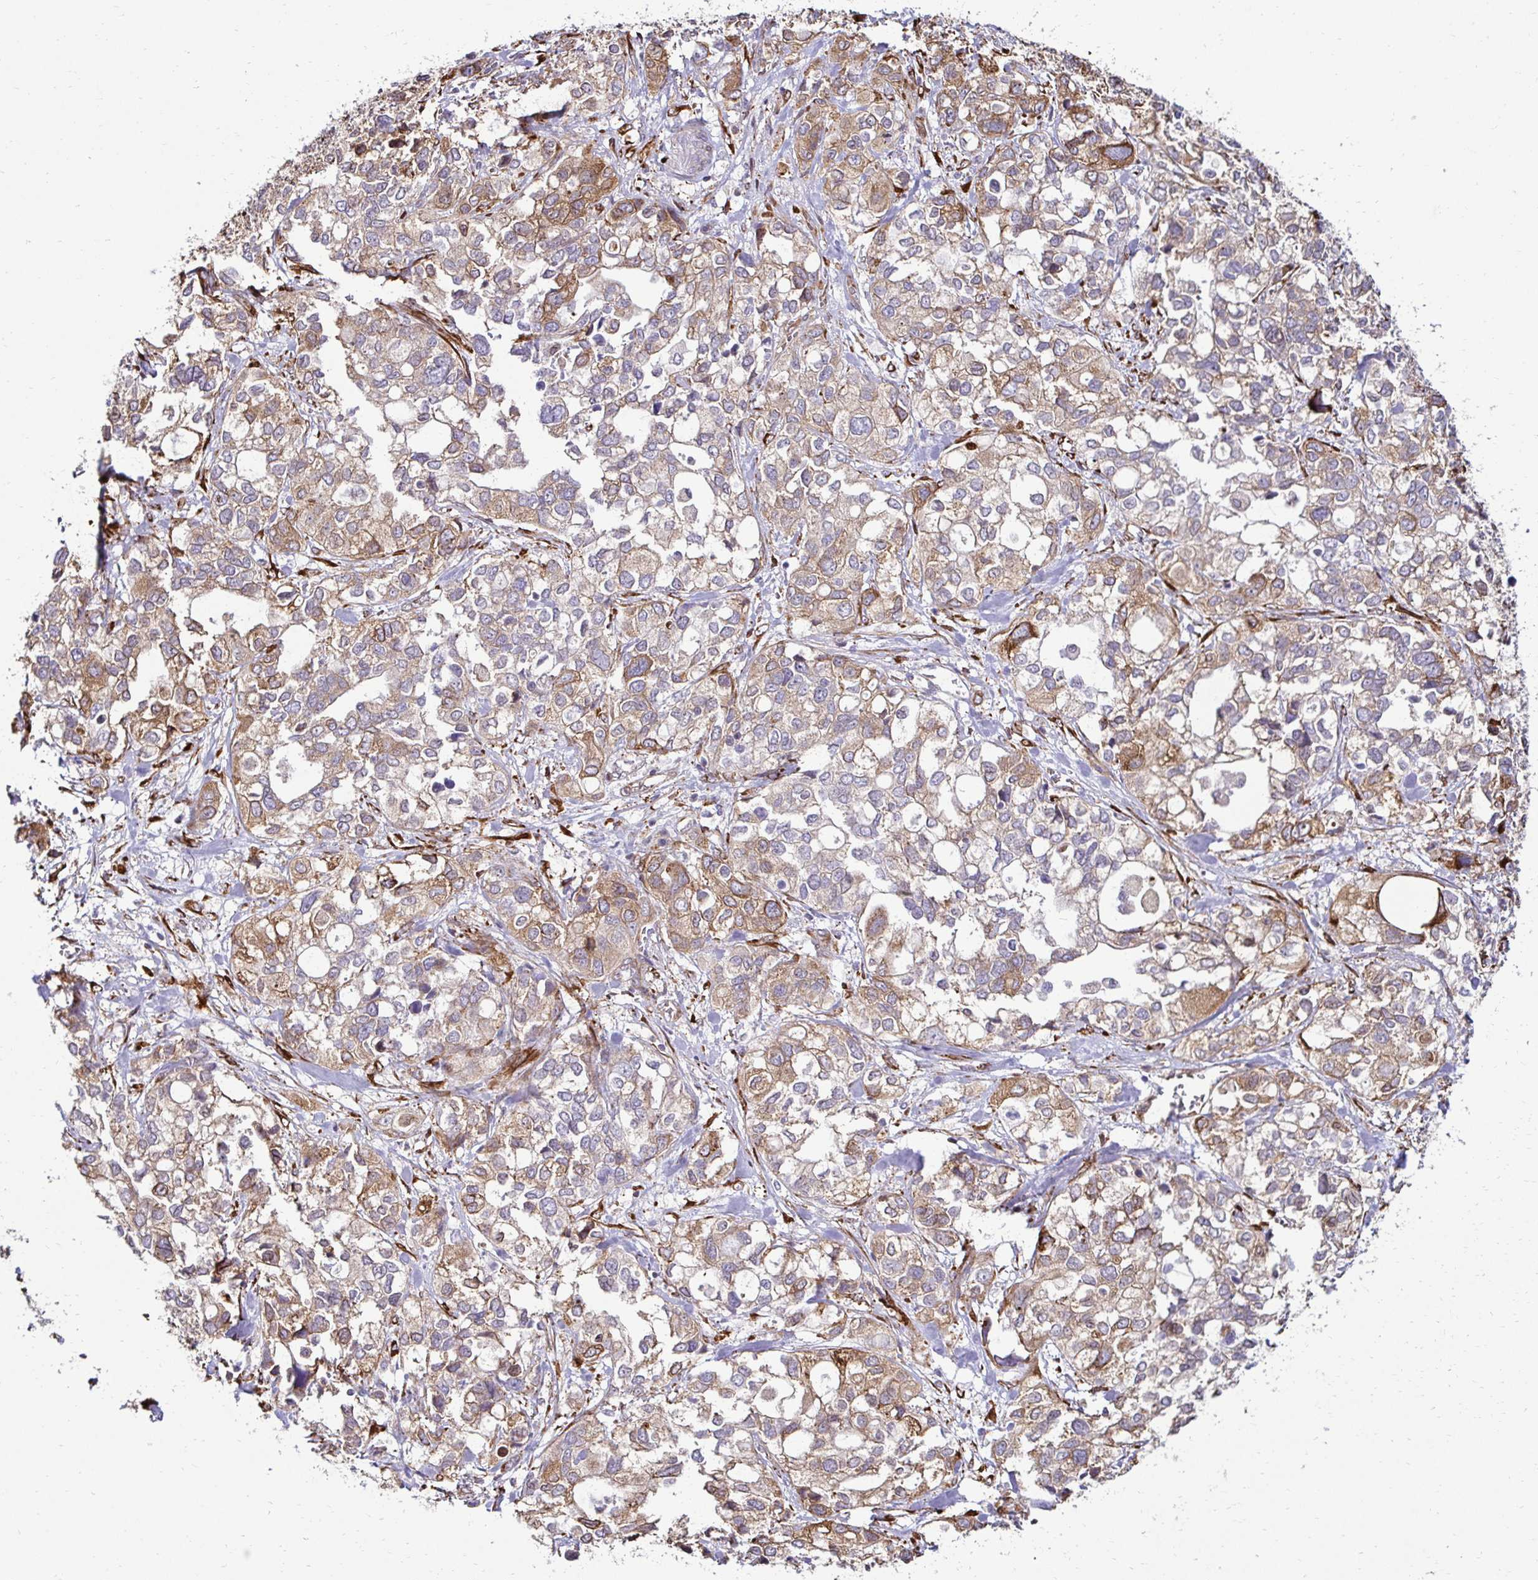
{"staining": {"intensity": "moderate", "quantity": ">75%", "location": "cytoplasmic/membranous"}, "tissue": "stomach cancer", "cell_type": "Tumor cells", "image_type": "cancer", "snomed": [{"axis": "morphology", "description": "Adenocarcinoma, NOS"}, {"axis": "topography", "description": "Stomach, upper"}], "caption": "Brown immunohistochemical staining in human stomach cancer (adenocarcinoma) exhibits moderate cytoplasmic/membranous staining in about >75% of tumor cells.", "gene": "HPS1", "patient": {"sex": "female", "age": 81}}